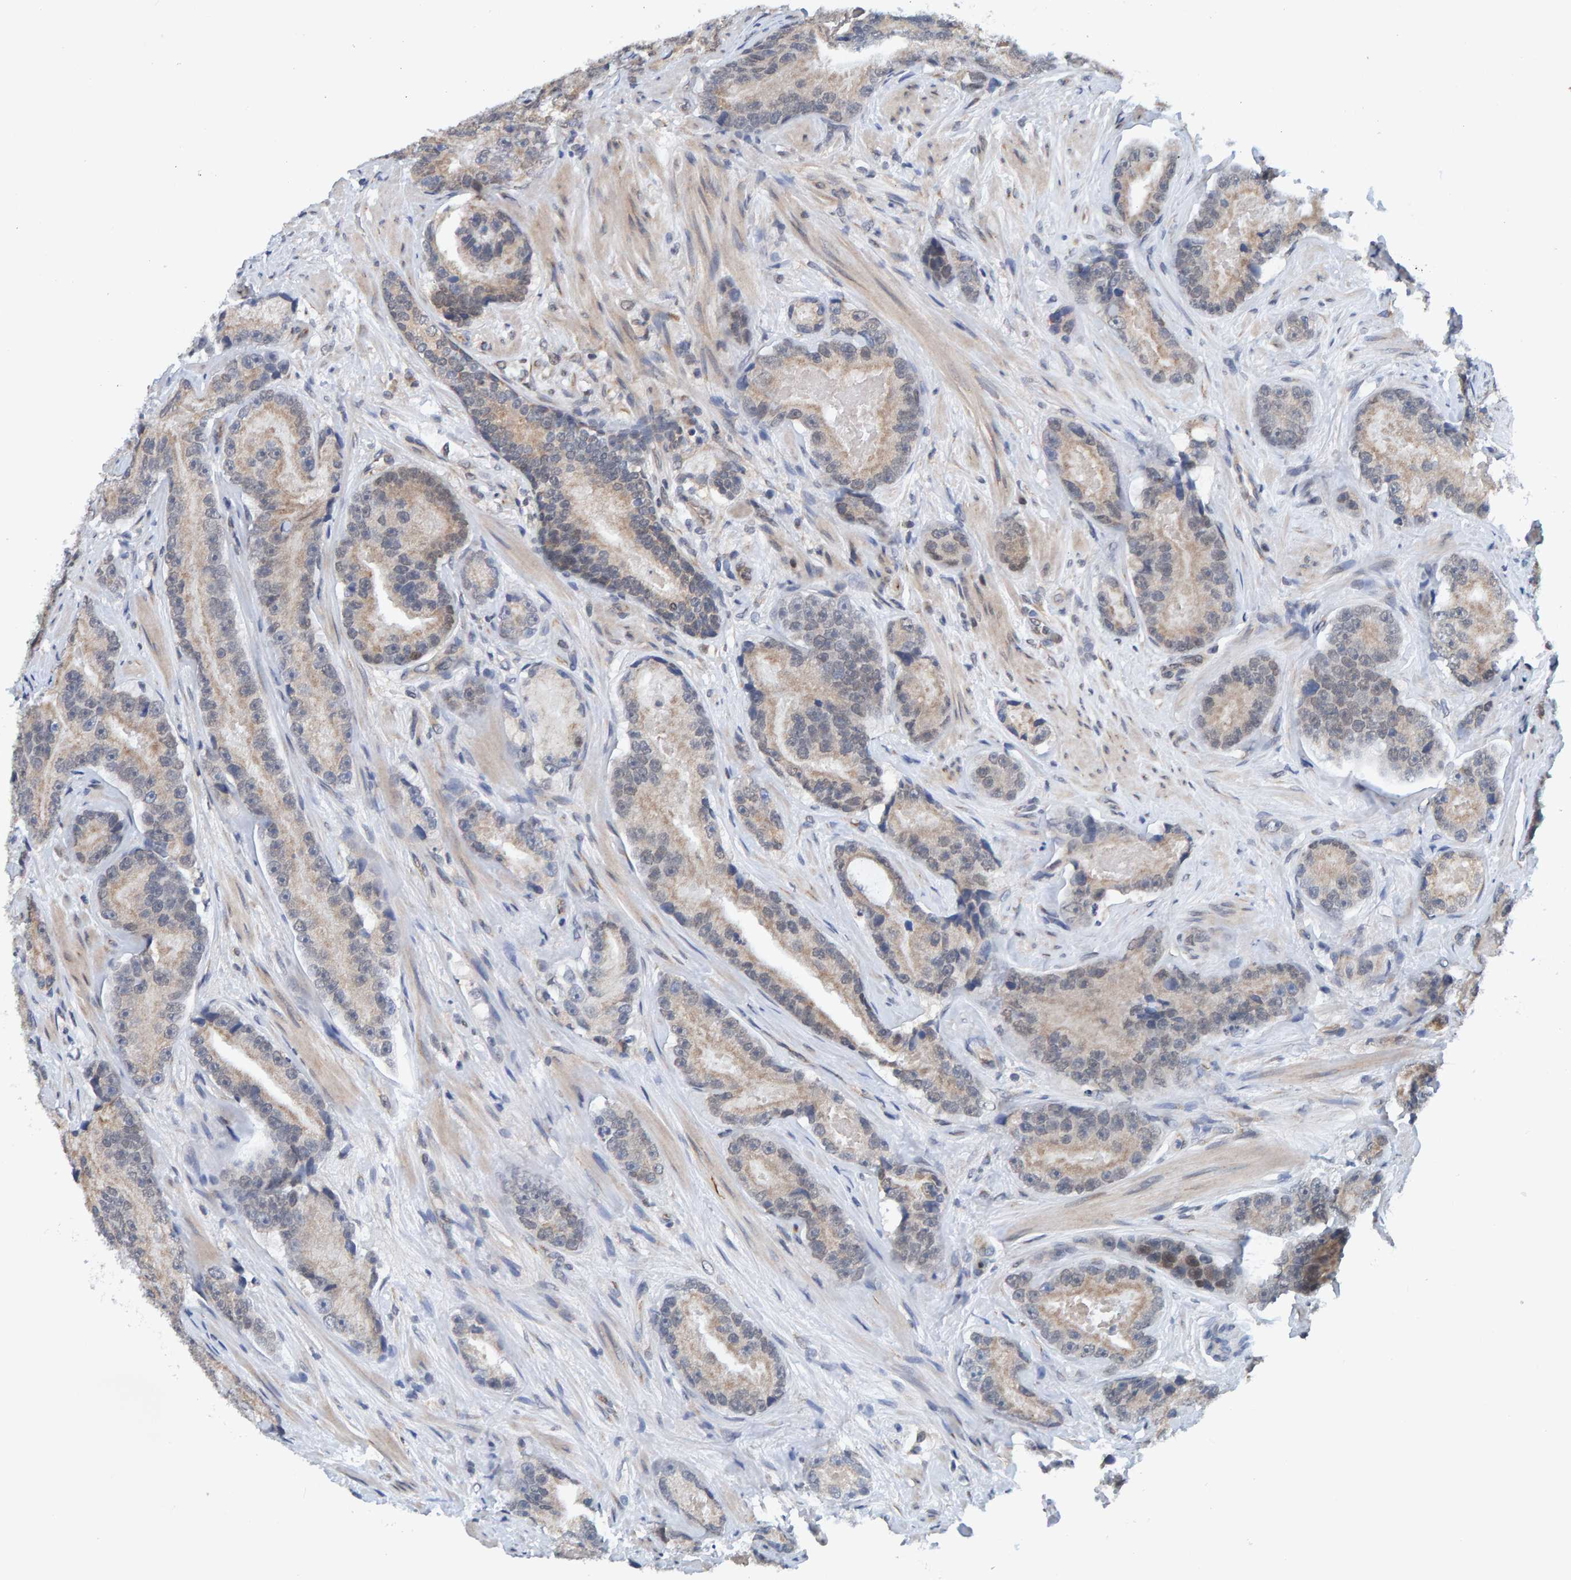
{"staining": {"intensity": "weak", "quantity": "25%-75%", "location": "cytoplasmic/membranous"}, "tissue": "prostate cancer", "cell_type": "Tumor cells", "image_type": "cancer", "snomed": [{"axis": "morphology", "description": "Adenocarcinoma, High grade"}, {"axis": "topography", "description": "Prostate"}], "caption": "Brown immunohistochemical staining in high-grade adenocarcinoma (prostate) shows weak cytoplasmic/membranous expression in approximately 25%-75% of tumor cells.", "gene": "SCRN2", "patient": {"sex": "male", "age": 55}}